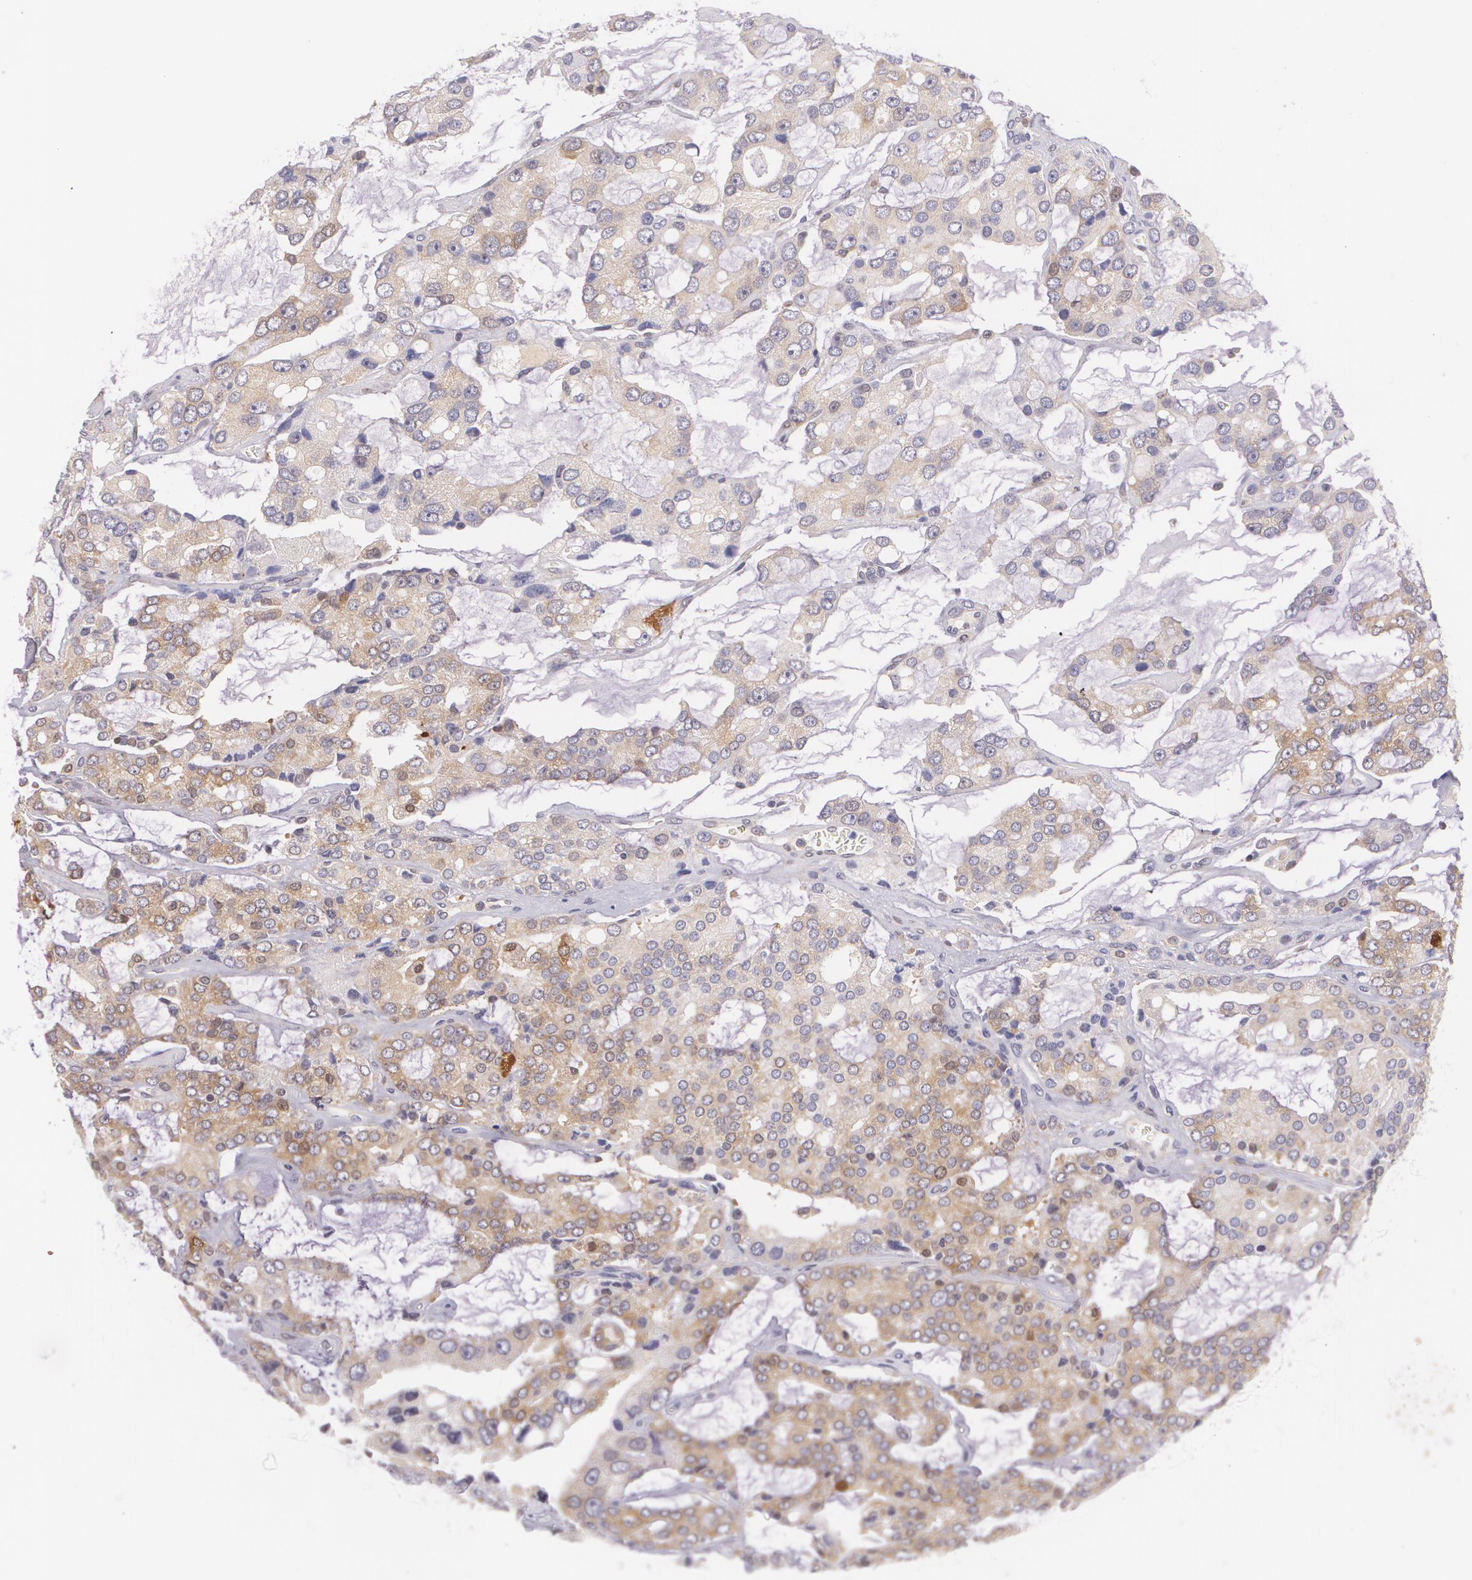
{"staining": {"intensity": "weak", "quantity": ">75%", "location": "cytoplasmic/membranous"}, "tissue": "prostate cancer", "cell_type": "Tumor cells", "image_type": "cancer", "snomed": [{"axis": "morphology", "description": "Adenocarcinoma, High grade"}, {"axis": "topography", "description": "Prostate"}], "caption": "Brown immunohistochemical staining in prostate cancer (adenocarcinoma (high-grade)) reveals weak cytoplasmic/membranous positivity in about >75% of tumor cells.", "gene": "HSPH1", "patient": {"sex": "male", "age": 67}}